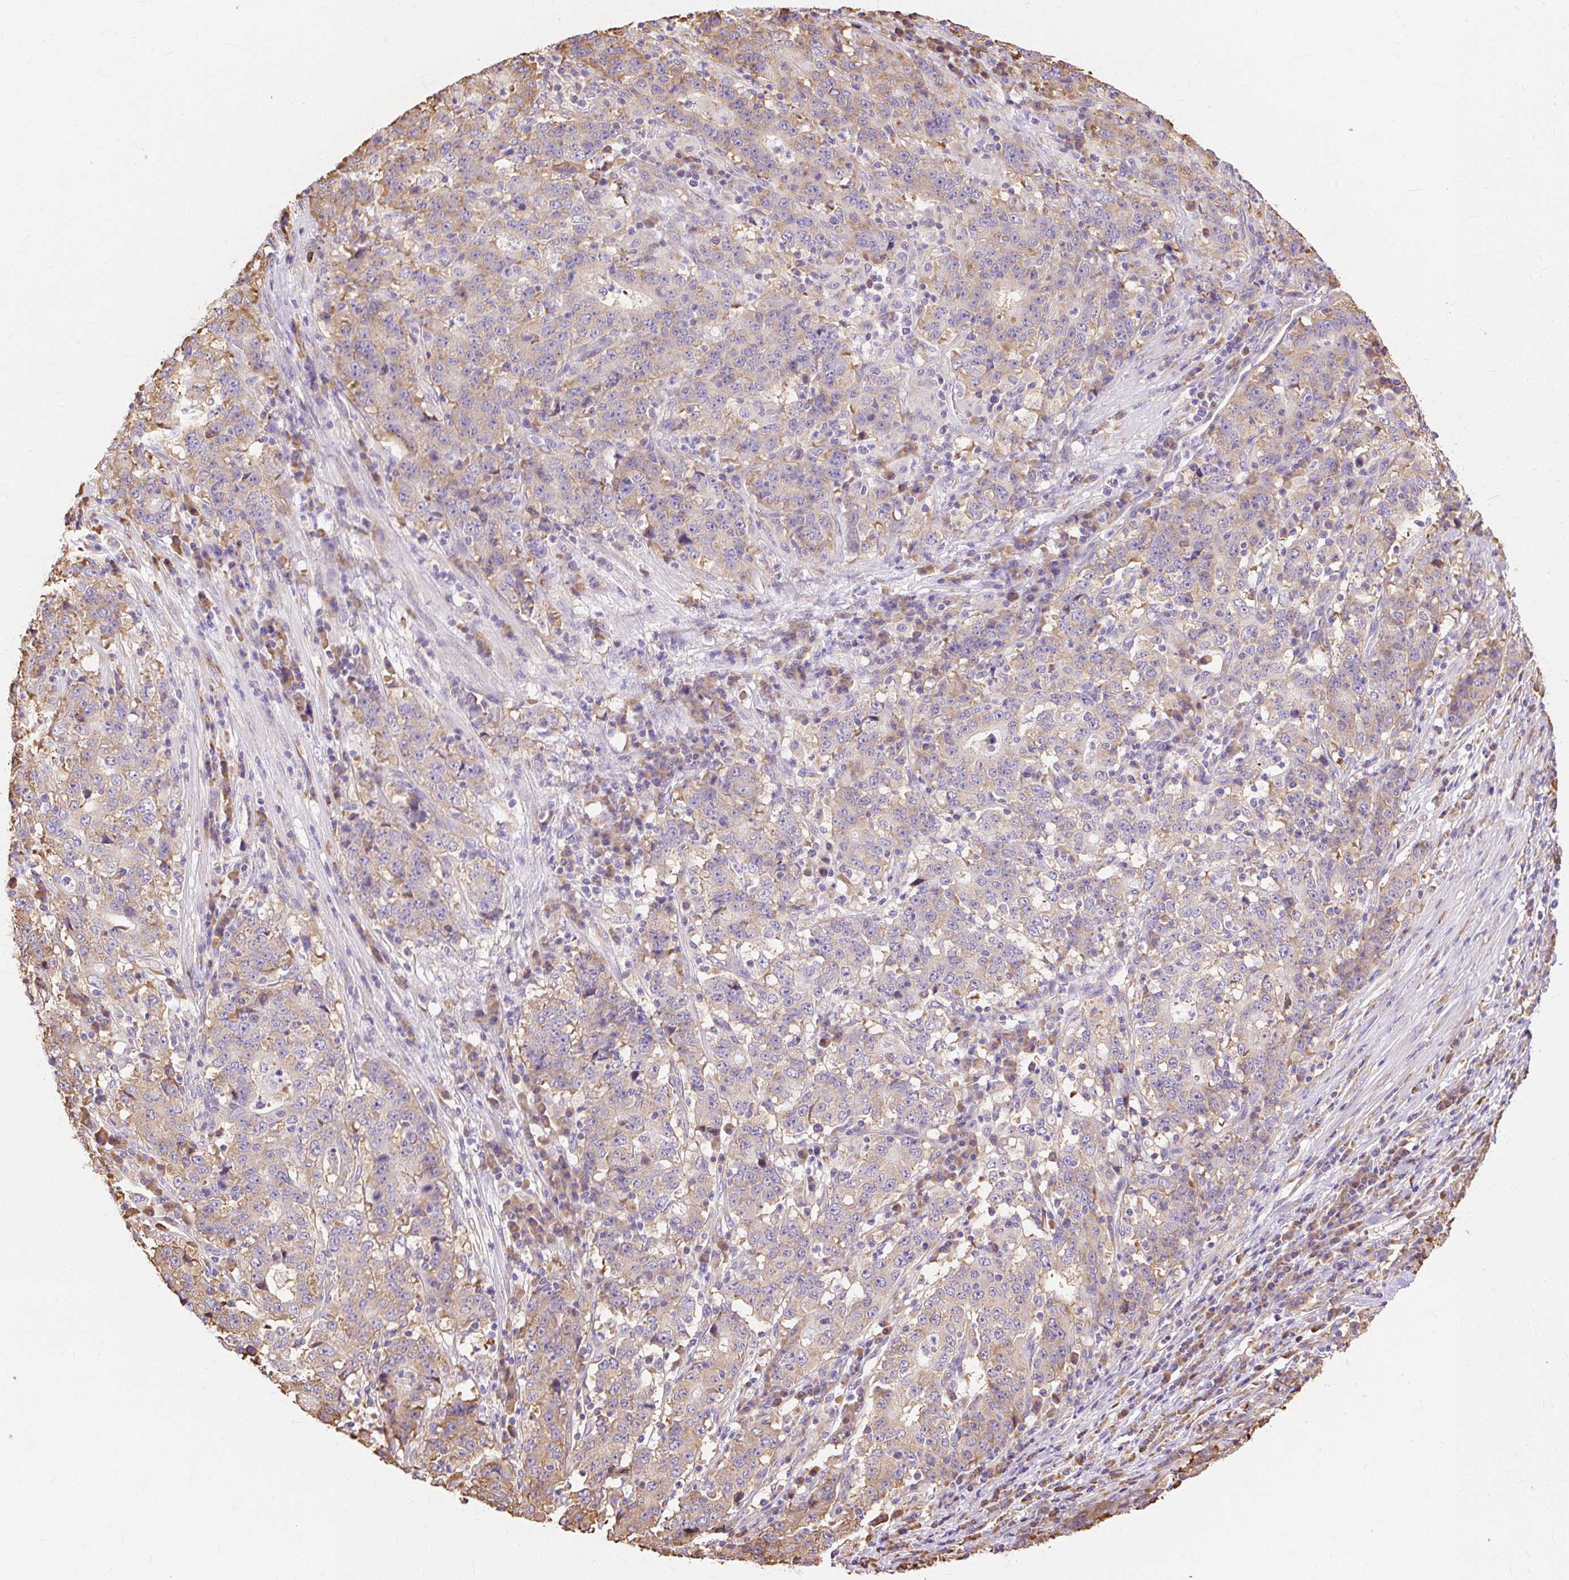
{"staining": {"intensity": "weak", "quantity": "<25%", "location": "cytoplasmic/membranous"}, "tissue": "stomach cancer", "cell_type": "Tumor cells", "image_type": "cancer", "snomed": [{"axis": "morphology", "description": "Adenocarcinoma, NOS"}, {"axis": "topography", "description": "Stomach"}], "caption": "Protein analysis of stomach cancer (adenocarcinoma) shows no significant staining in tumor cells.", "gene": "RPS17", "patient": {"sex": "male", "age": 59}}